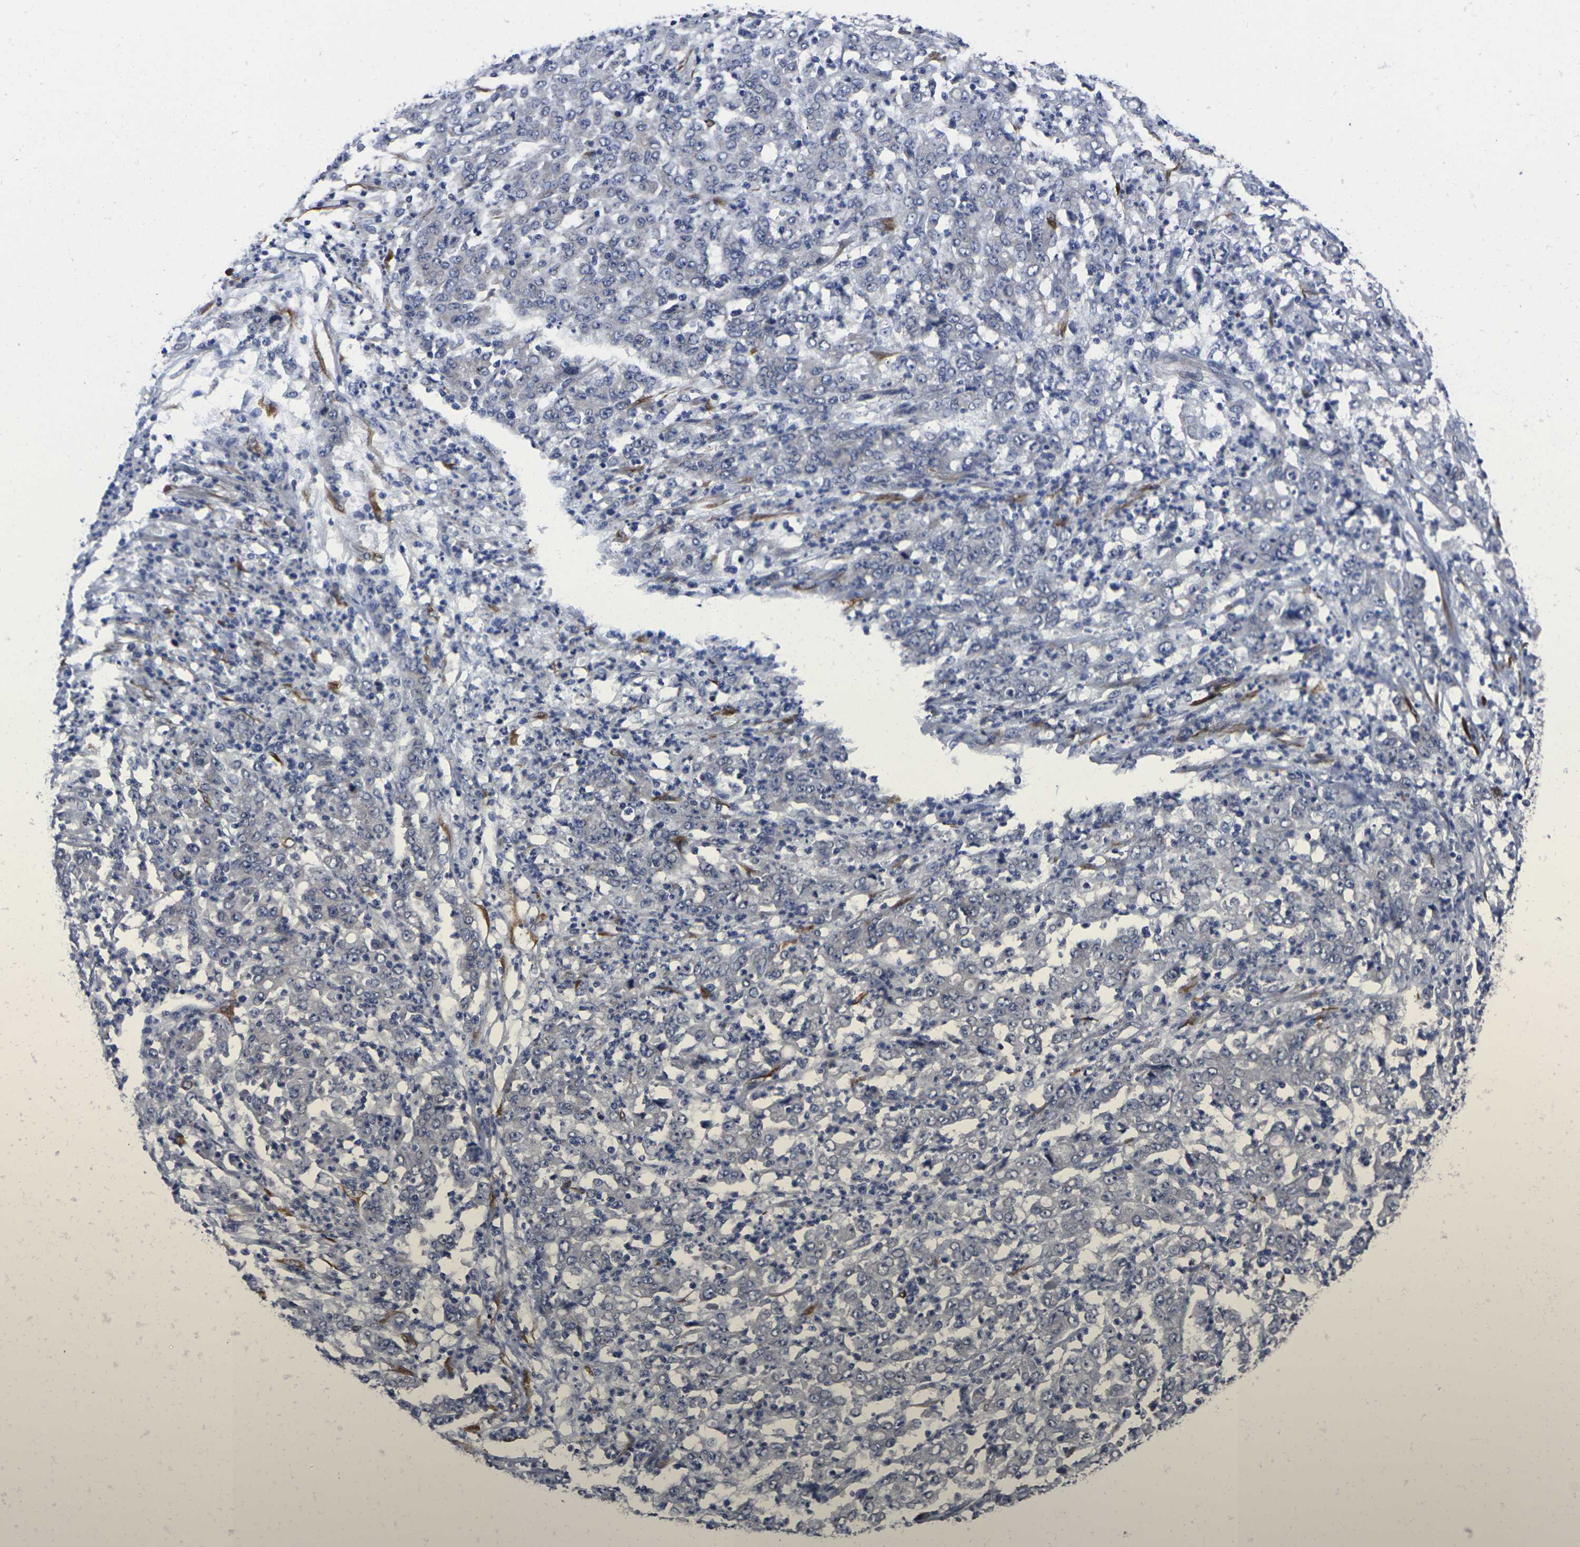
{"staining": {"intensity": "negative", "quantity": "none", "location": "none"}, "tissue": "stomach cancer", "cell_type": "Tumor cells", "image_type": "cancer", "snomed": [{"axis": "morphology", "description": "Adenocarcinoma, NOS"}, {"axis": "topography", "description": "Stomach, lower"}], "caption": "This histopathology image is of stomach adenocarcinoma stained with immunohistochemistry (IHC) to label a protein in brown with the nuclei are counter-stained blue. There is no staining in tumor cells. (DAB immunohistochemistry (IHC), high magnification).", "gene": "CYP2C8", "patient": {"sex": "female", "age": 71}}